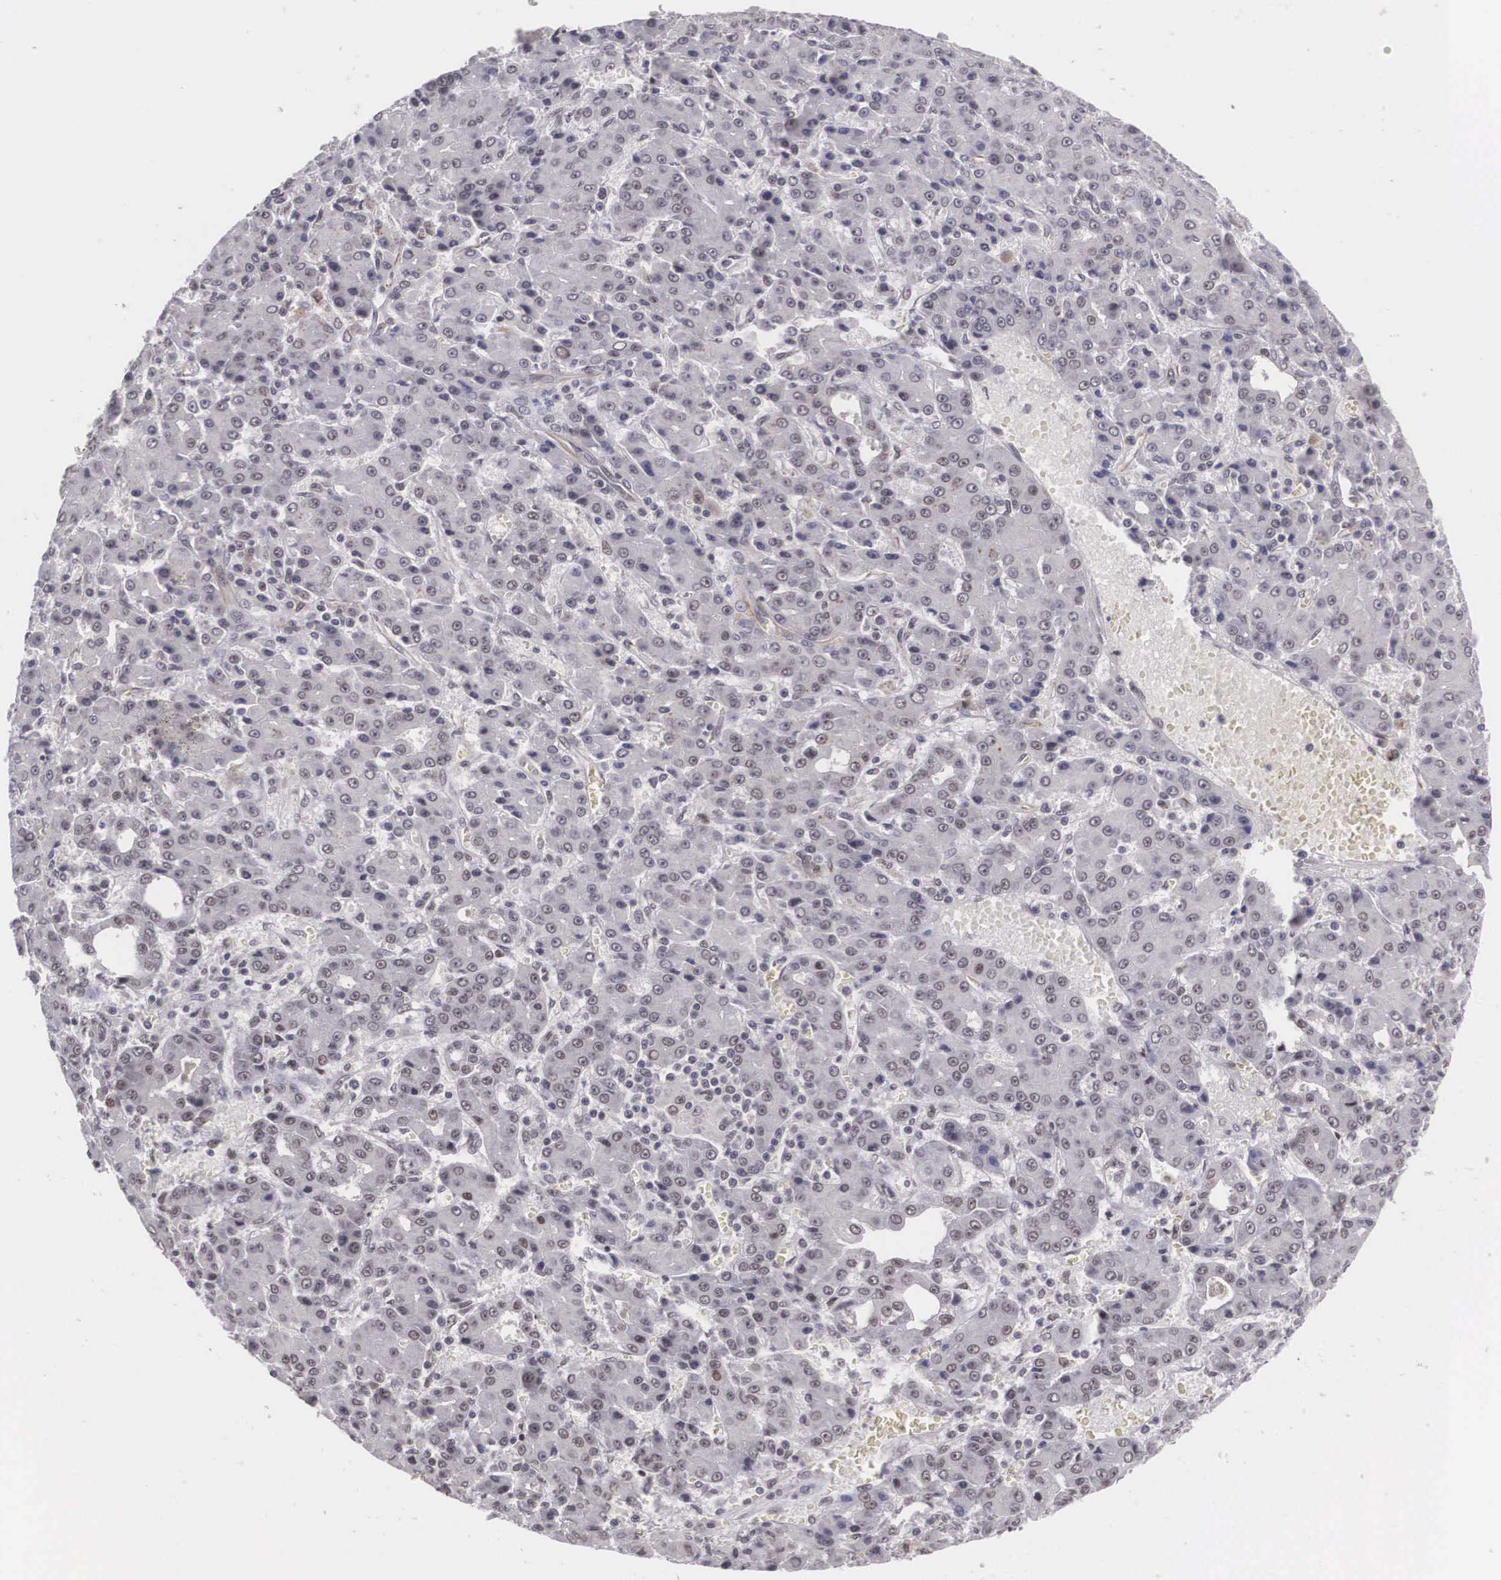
{"staining": {"intensity": "negative", "quantity": "none", "location": "none"}, "tissue": "liver cancer", "cell_type": "Tumor cells", "image_type": "cancer", "snomed": [{"axis": "morphology", "description": "Carcinoma, Hepatocellular, NOS"}, {"axis": "topography", "description": "Liver"}], "caption": "The photomicrograph shows no staining of tumor cells in hepatocellular carcinoma (liver). (DAB immunohistochemistry with hematoxylin counter stain).", "gene": "MORC2", "patient": {"sex": "male", "age": 69}}